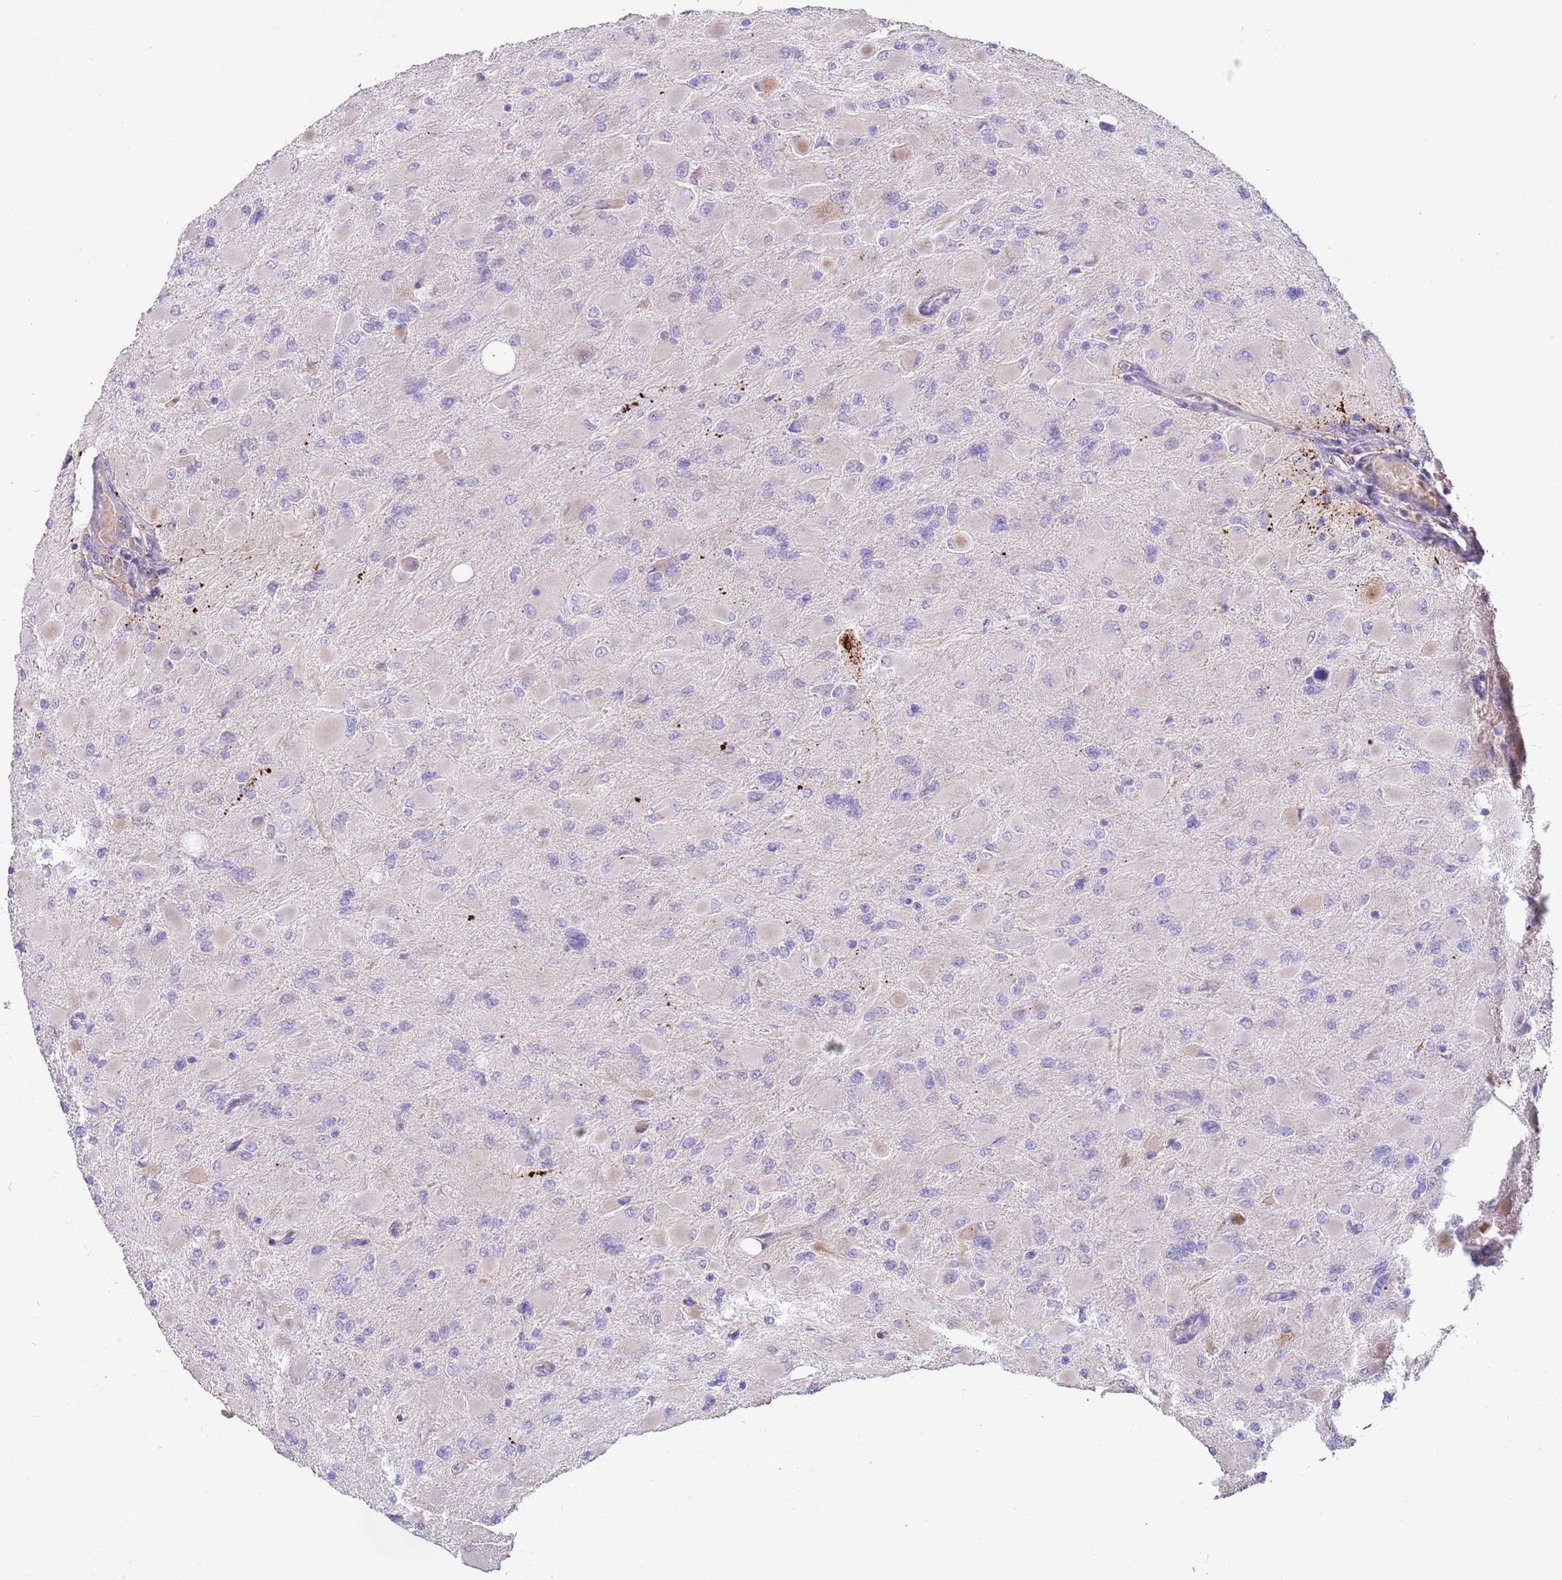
{"staining": {"intensity": "negative", "quantity": "none", "location": "none"}, "tissue": "glioma", "cell_type": "Tumor cells", "image_type": "cancer", "snomed": [{"axis": "morphology", "description": "Glioma, malignant, High grade"}, {"axis": "topography", "description": "Cerebral cortex"}], "caption": "Immunohistochemistry of malignant glioma (high-grade) shows no staining in tumor cells.", "gene": "ABHD17C", "patient": {"sex": "female", "age": 36}}